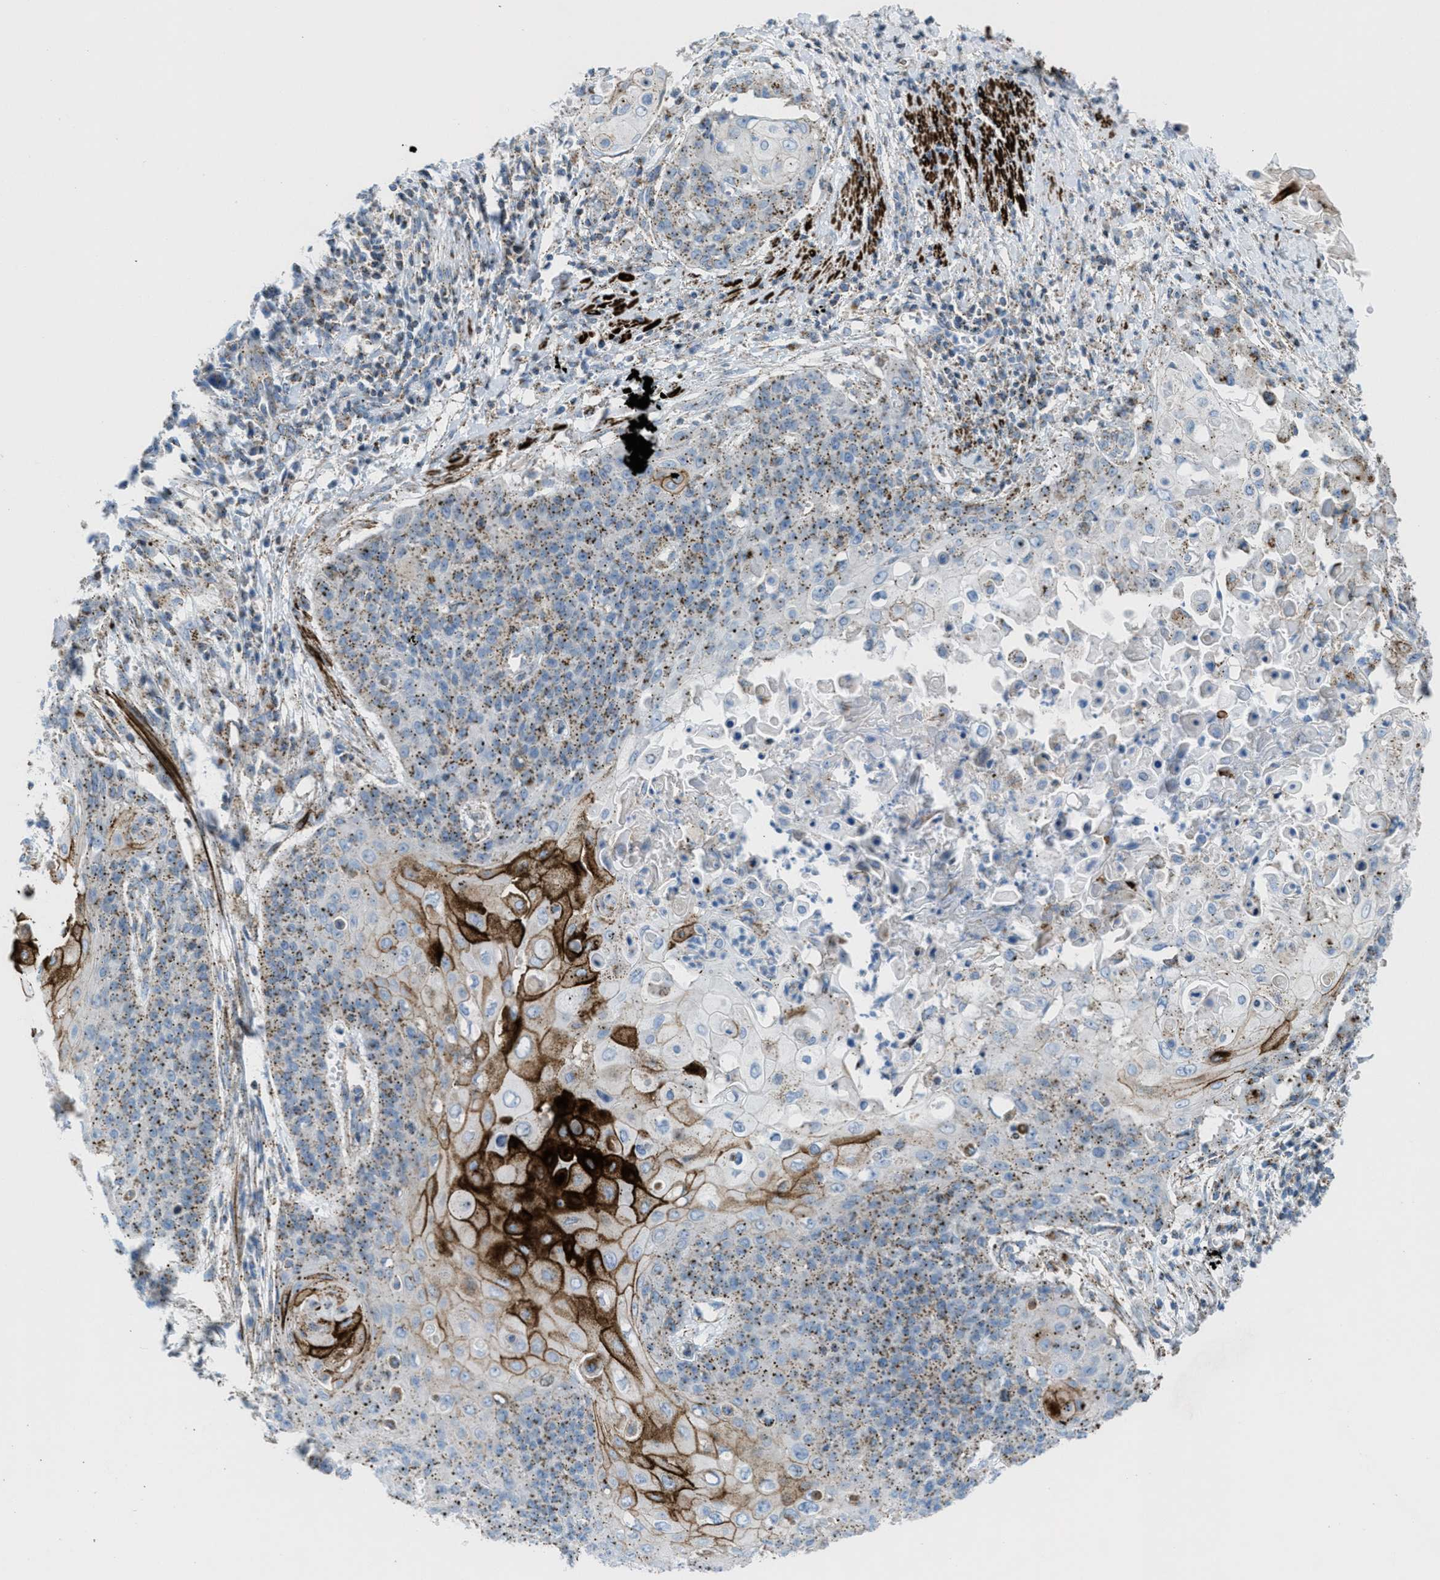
{"staining": {"intensity": "moderate", "quantity": ">75%", "location": "cytoplasmic/membranous"}, "tissue": "cervical cancer", "cell_type": "Tumor cells", "image_type": "cancer", "snomed": [{"axis": "morphology", "description": "Squamous cell carcinoma, NOS"}, {"axis": "topography", "description": "Cervix"}], "caption": "Cervical cancer (squamous cell carcinoma) tissue demonstrates moderate cytoplasmic/membranous expression in about >75% of tumor cells, visualized by immunohistochemistry.", "gene": "MFSD13A", "patient": {"sex": "female", "age": 39}}